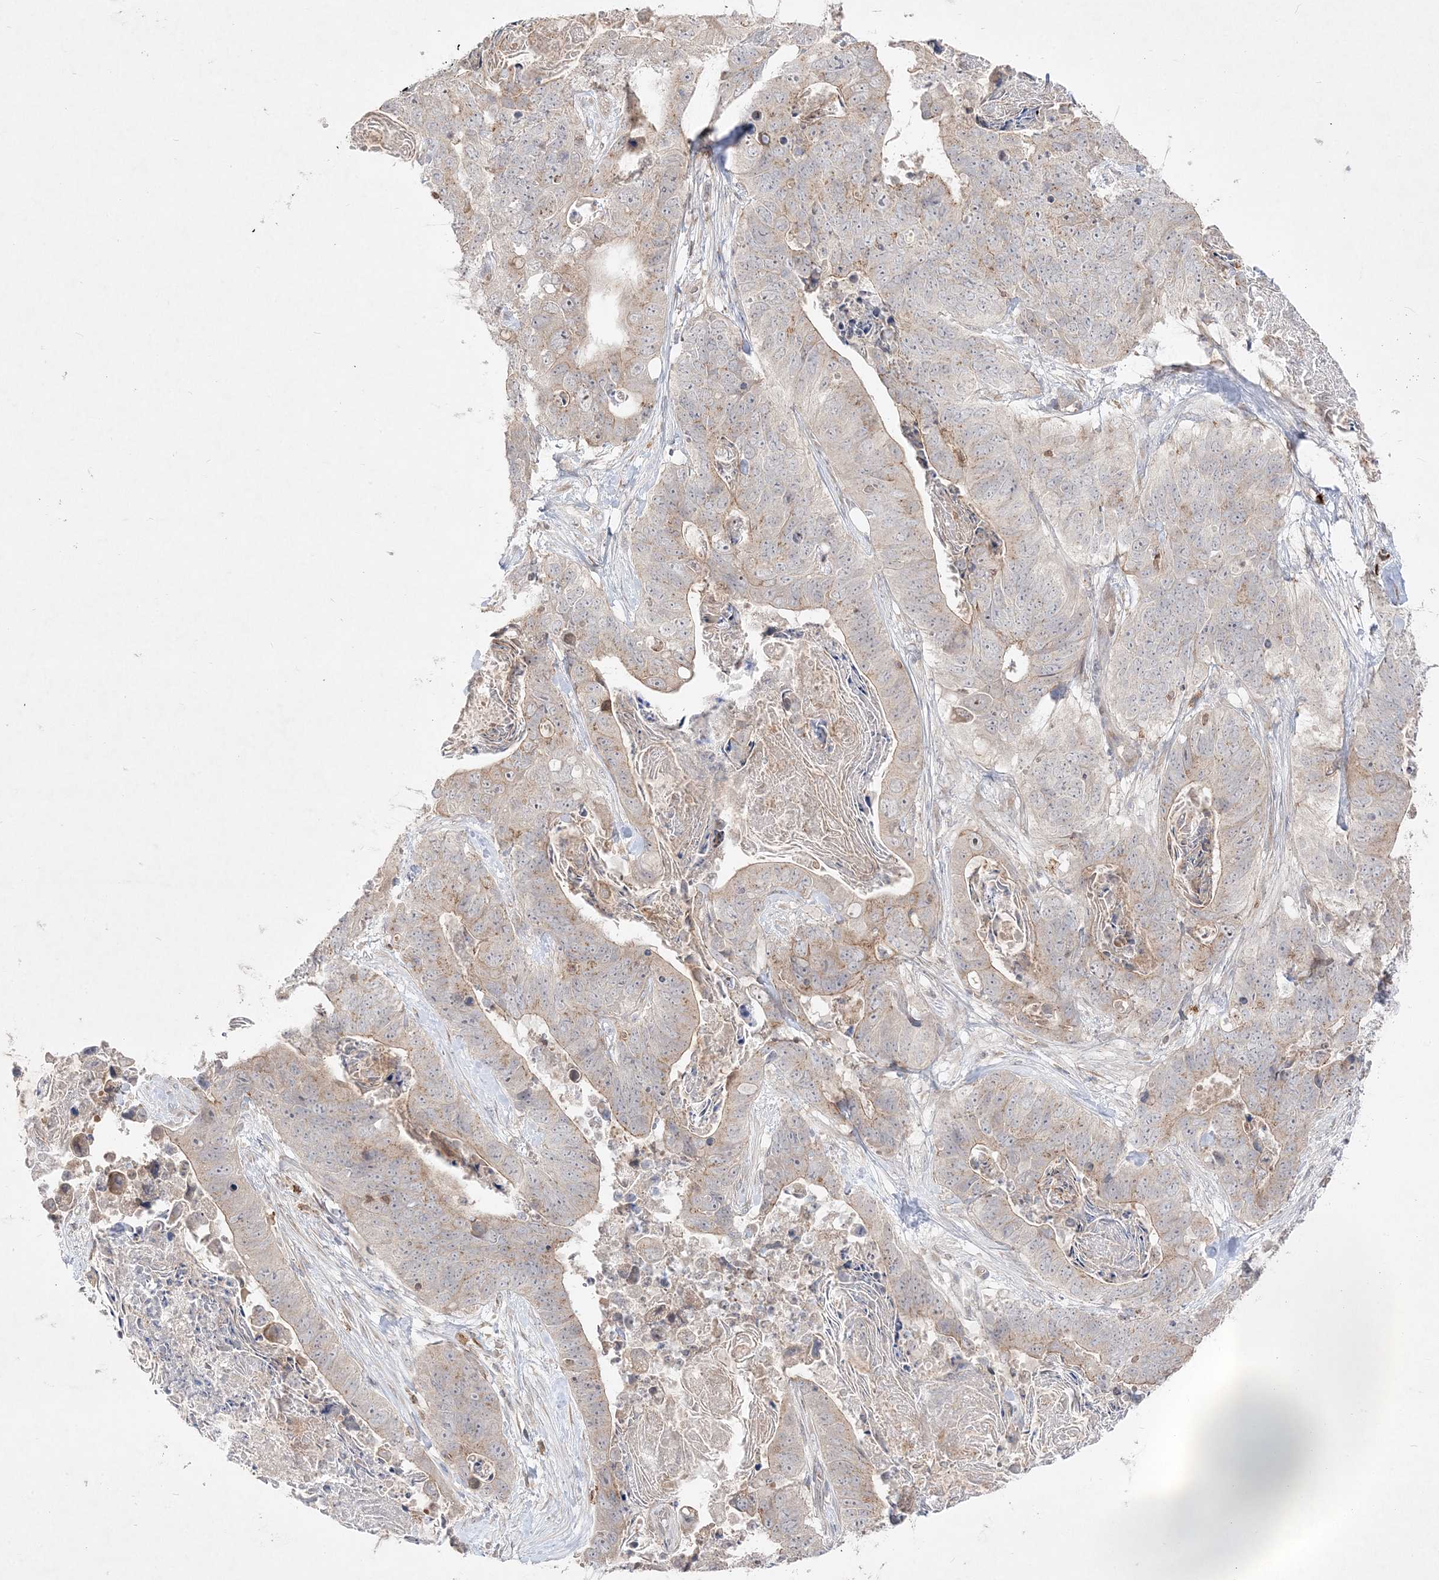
{"staining": {"intensity": "weak", "quantity": "25%-75%", "location": "cytoplasmic/membranous"}, "tissue": "stomach cancer", "cell_type": "Tumor cells", "image_type": "cancer", "snomed": [{"axis": "morphology", "description": "Adenocarcinoma, NOS"}, {"axis": "topography", "description": "Stomach"}], "caption": "Adenocarcinoma (stomach) stained for a protein (brown) reveals weak cytoplasmic/membranous positive positivity in approximately 25%-75% of tumor cells.", "gene": "CLNK", "patient": {"sex": "female", "age": 89}}